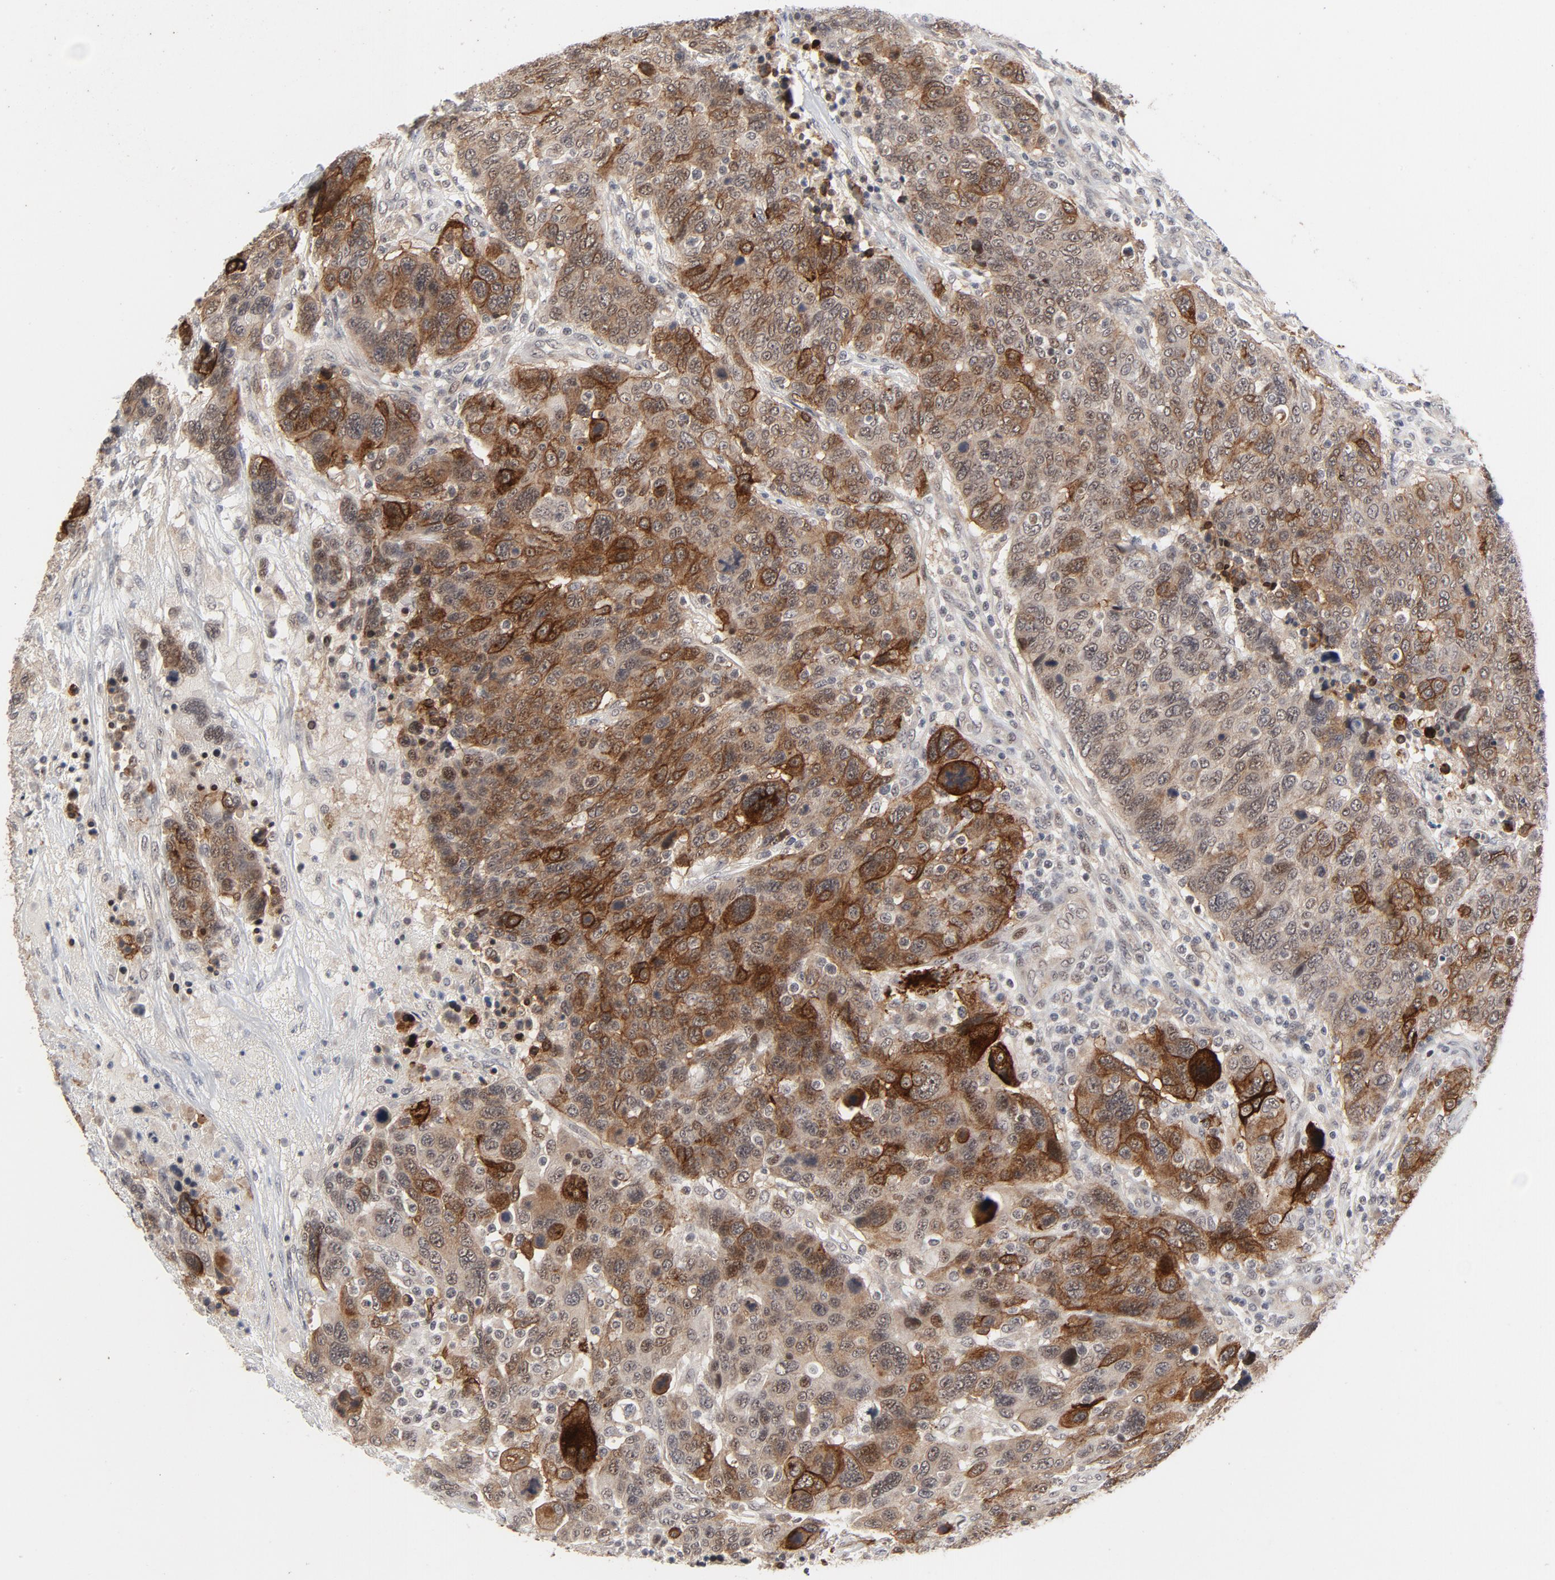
{"staining": {"intensity": "strong", "quantity": ">75%", "location": "cytoplasmic/membranous,nuclear"}, "tissue": "breast cancer", "cell_type": "Tumor cells", "image_type": "cancer", "snomed": [{"axis": "morphology", "description": "Duct carcinoma"}, {"axis": "topography", "description": "Breast"}], "caption": "Immunohistochemical staining of human infiltrating ductal carcinoma (breast) displays high levels of strong cytoplasmic/membranous and nuclear positivity in approximately >75% of tumor cells.", "gene": "ZKSCAN8", "patient": {"sex": "female", "age": 37}}